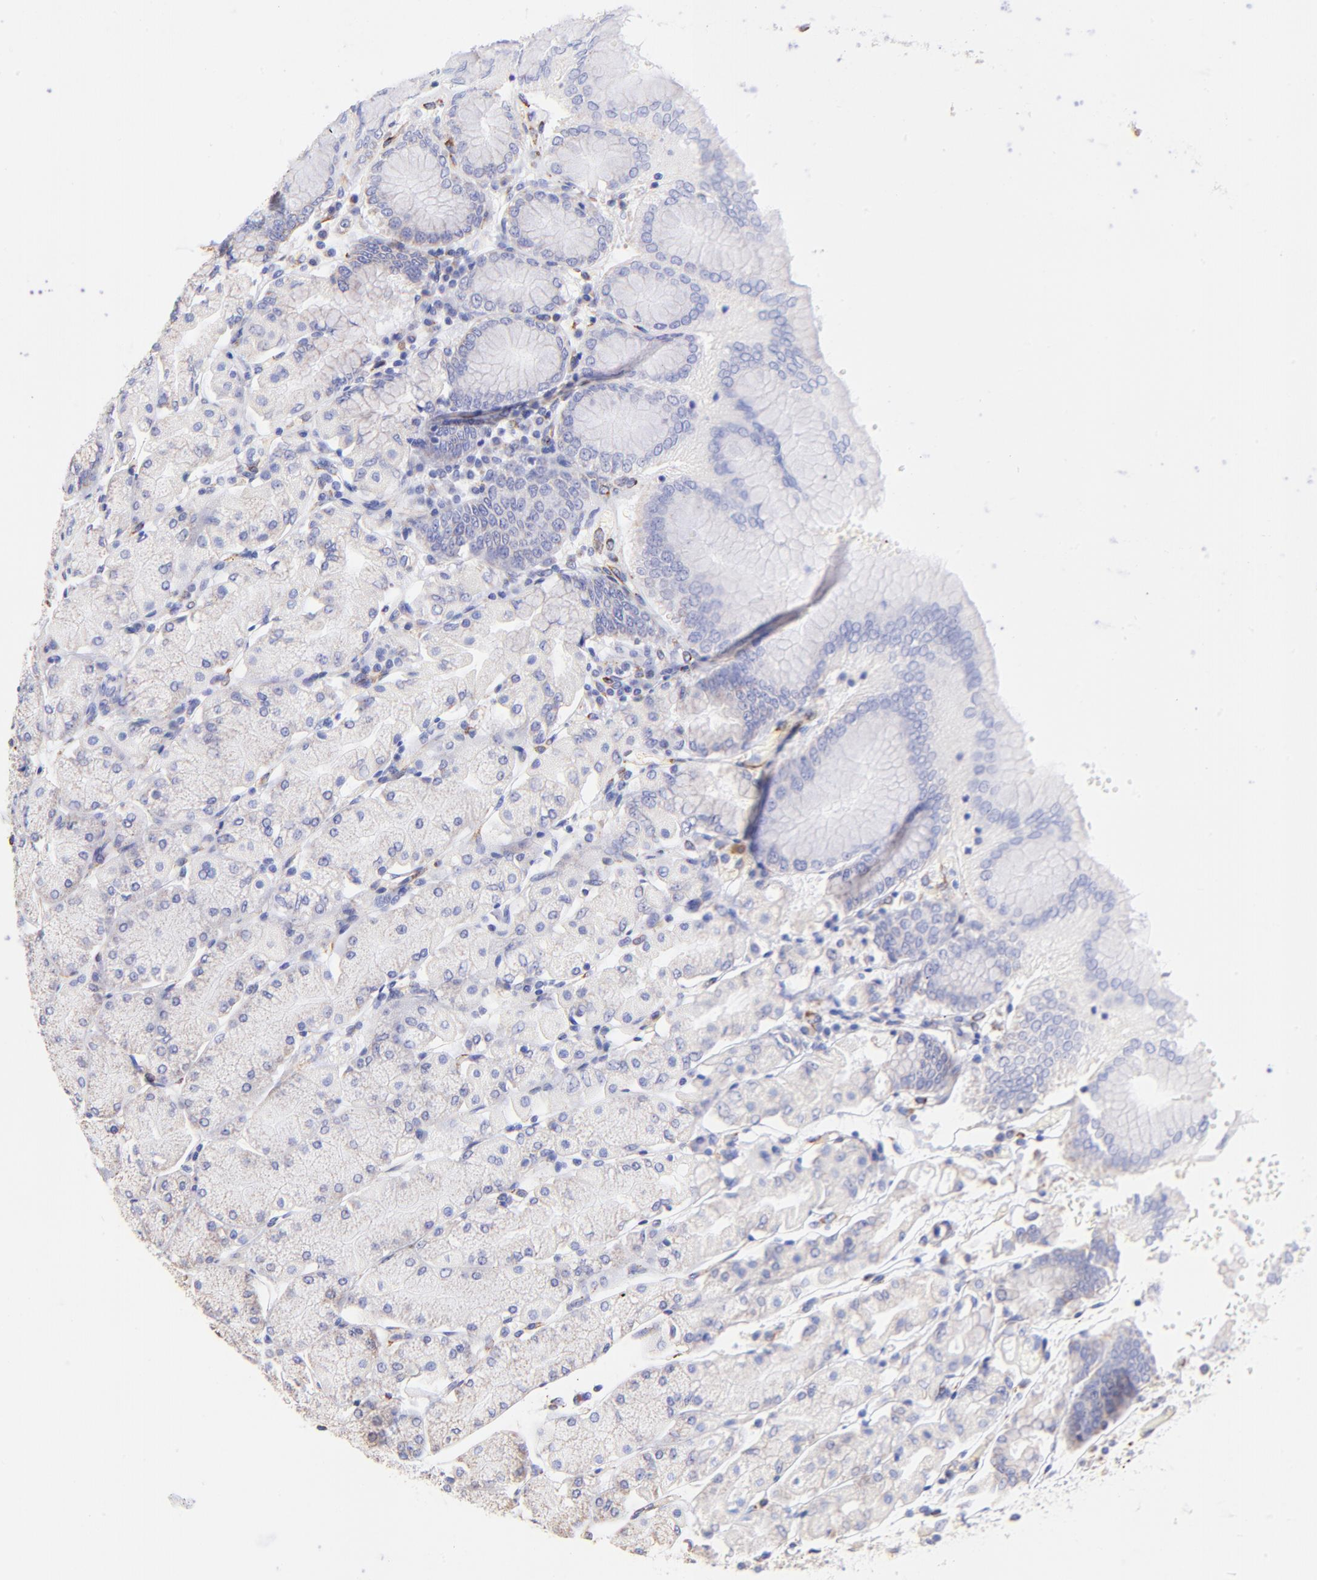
{"staining": {"intensity": "weak", "quantity": "<25%", "location": "cytoplasmic/membranous"}, "tissue": "stomach", "cell_type": "Glandular cells", "image_type": "normal", "snomed": [{"axis": "morphology", "description": "Normal tissue, NOS"}, {"axis": "topography", "description": "Stomach, upper"}, {"axis": "topography", "description": "Stomach"}], "caption": "IHC image of normal stomach: stomach stained with DAB (3,3'-diaminobenzidine) demonstrates no significant protein positivity in glandular cells.", "gene": "SPARC", "patient": {"sex": "male", "age": 76}}